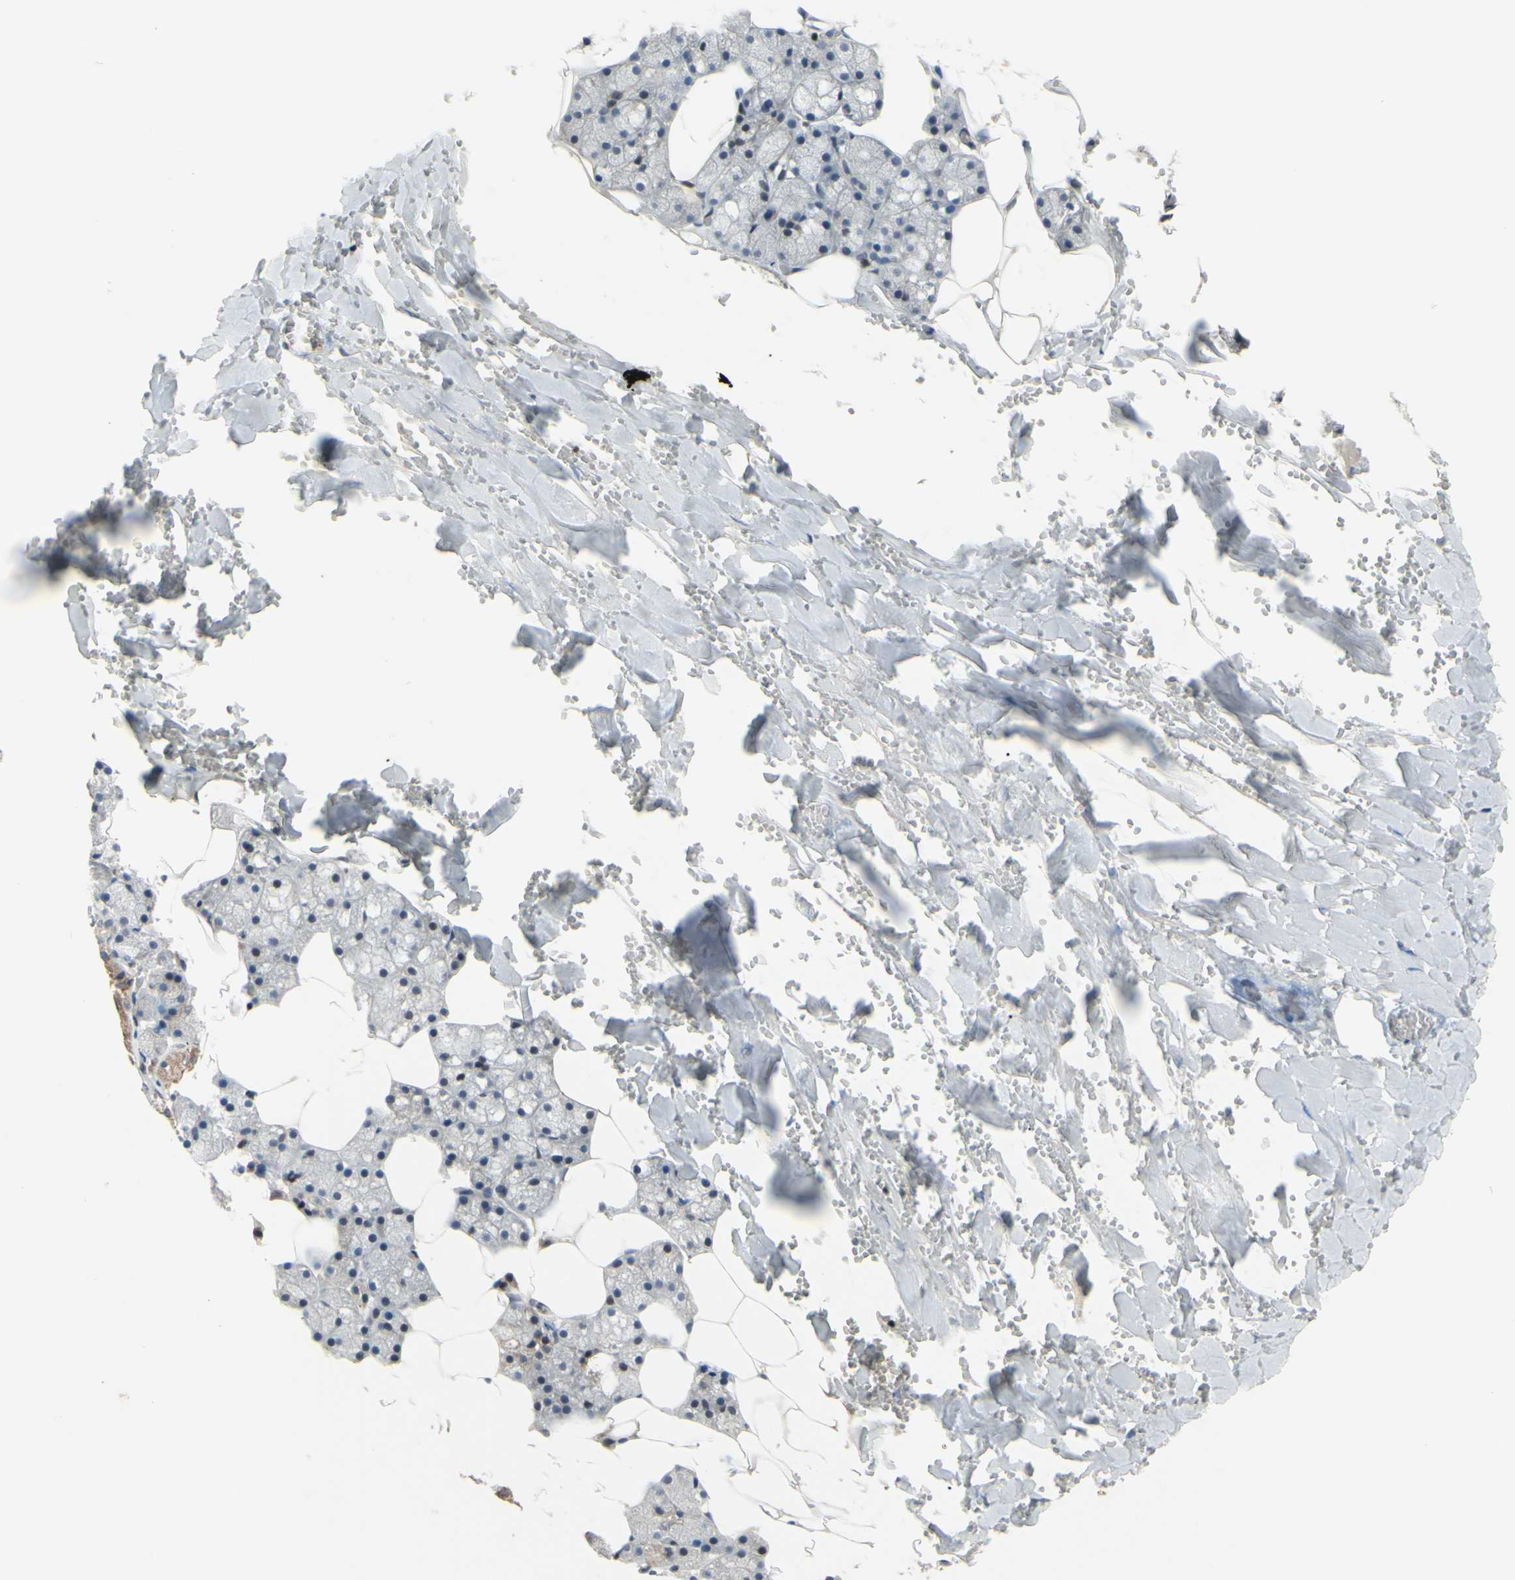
{"staining": {"intensity": "weak", "quantity": ">75%", "location": "cytoplasmic/membranous"}, "tissue": "salivary gland", "cell_type": "Glandular cells", "image_type": "normal", "snomed": [{"axis": "morphology", "description": "Normal tissue, NOS"}, {"axis": "topography", "description": "Salivary gland"}], "caption": "Immunohistochemistry (IHC) photomicrograph of benign human salivary gland stained for a protein (brown), which demonstrates low levels of weak cytoplasmic/membranous staining in about >75% of glandular cells.", "gene": "SP4", "patient": {"sex": "male", "age": 62}}